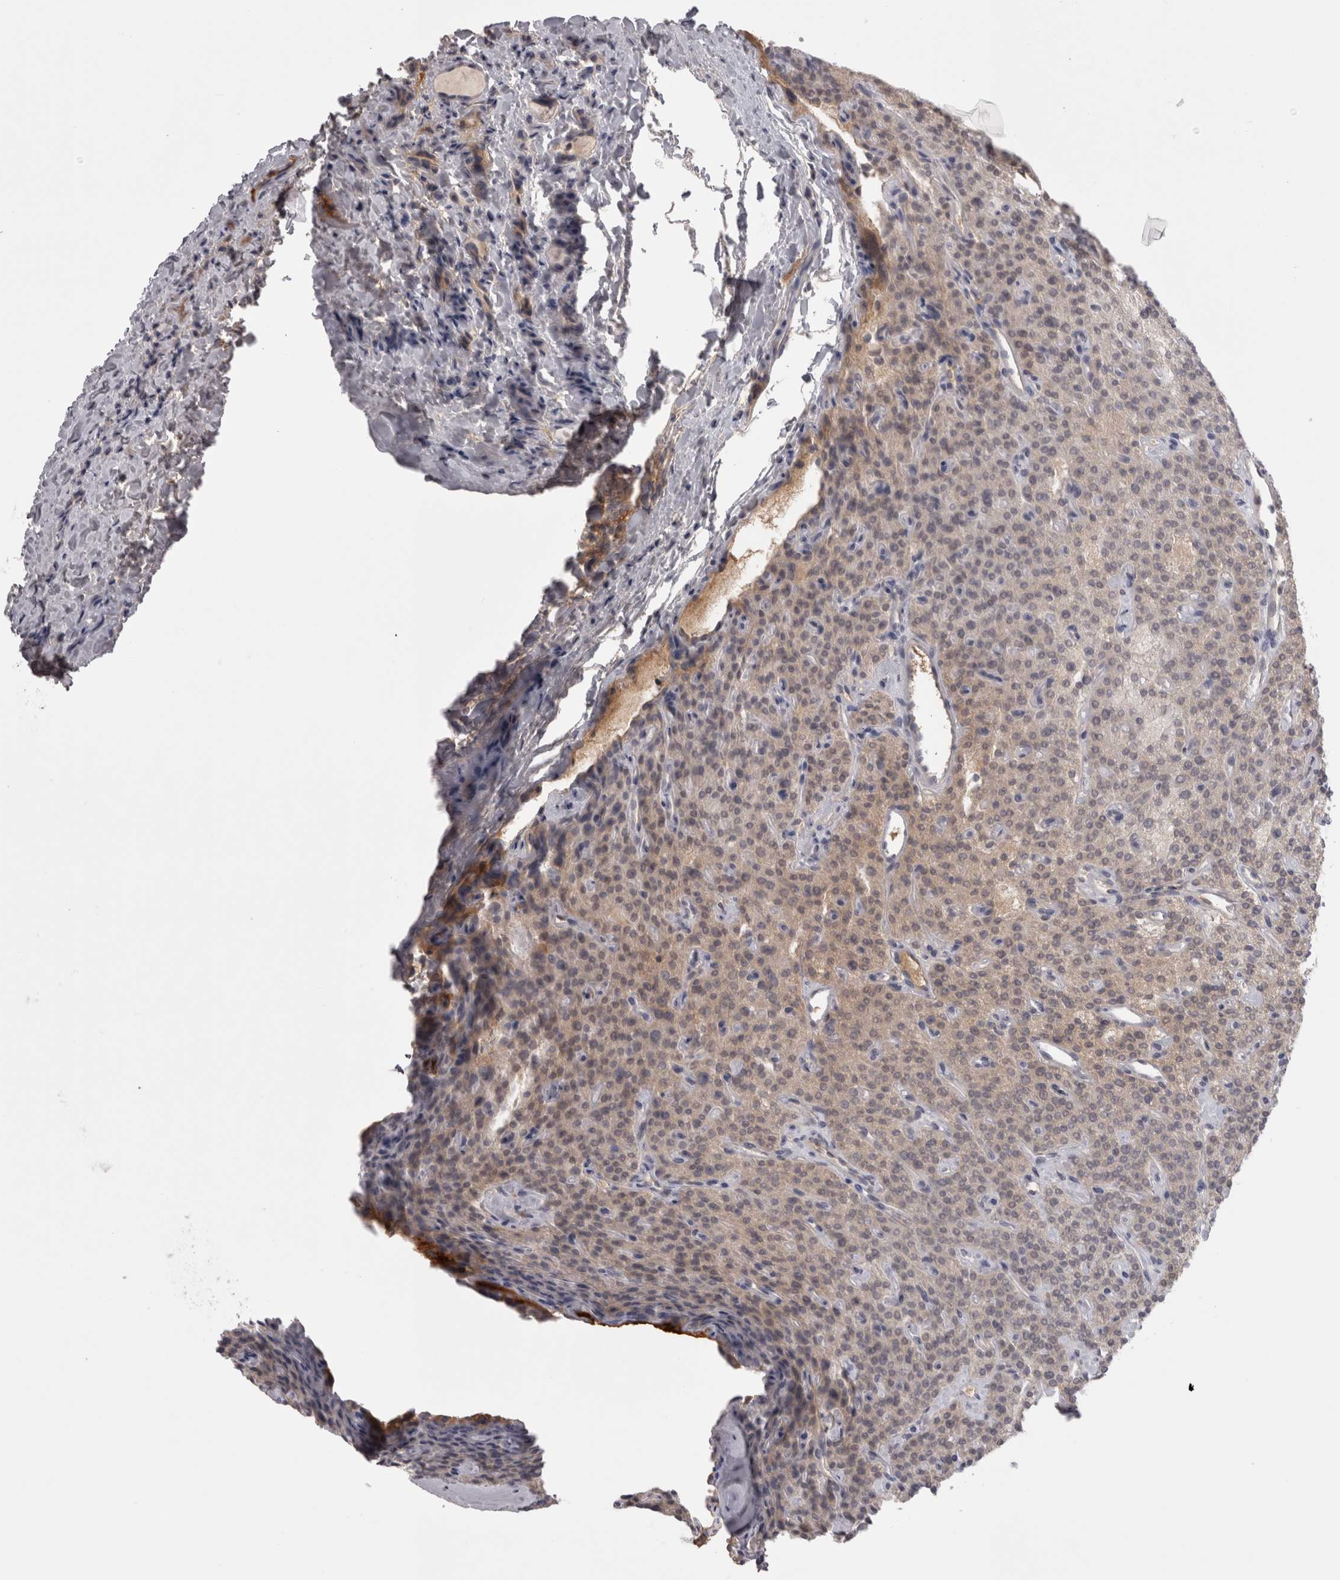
{"staining": {"intensity": "weak", "quantity": ">75%", "location": "cytoplasmic/membranous,nuclear"}, "tissue": "parathyroid gland", "cell_type": "Glandular cells", "image_type": "normal", "snomed": [{"axis": "morphology", "description": "Normal tissue, NOS"}, {"axis": "topography", "description": "Parathyroid gland"}], "caption": "Approximately >75% of glandular cells in normal parathyroid gland display weak cytoplasmic/membranous,nuclear protein positivity as visualized by brown immunohistochemical staining.", "gene": "SAA4", "patient": {"sex": "male", "age": 46}}